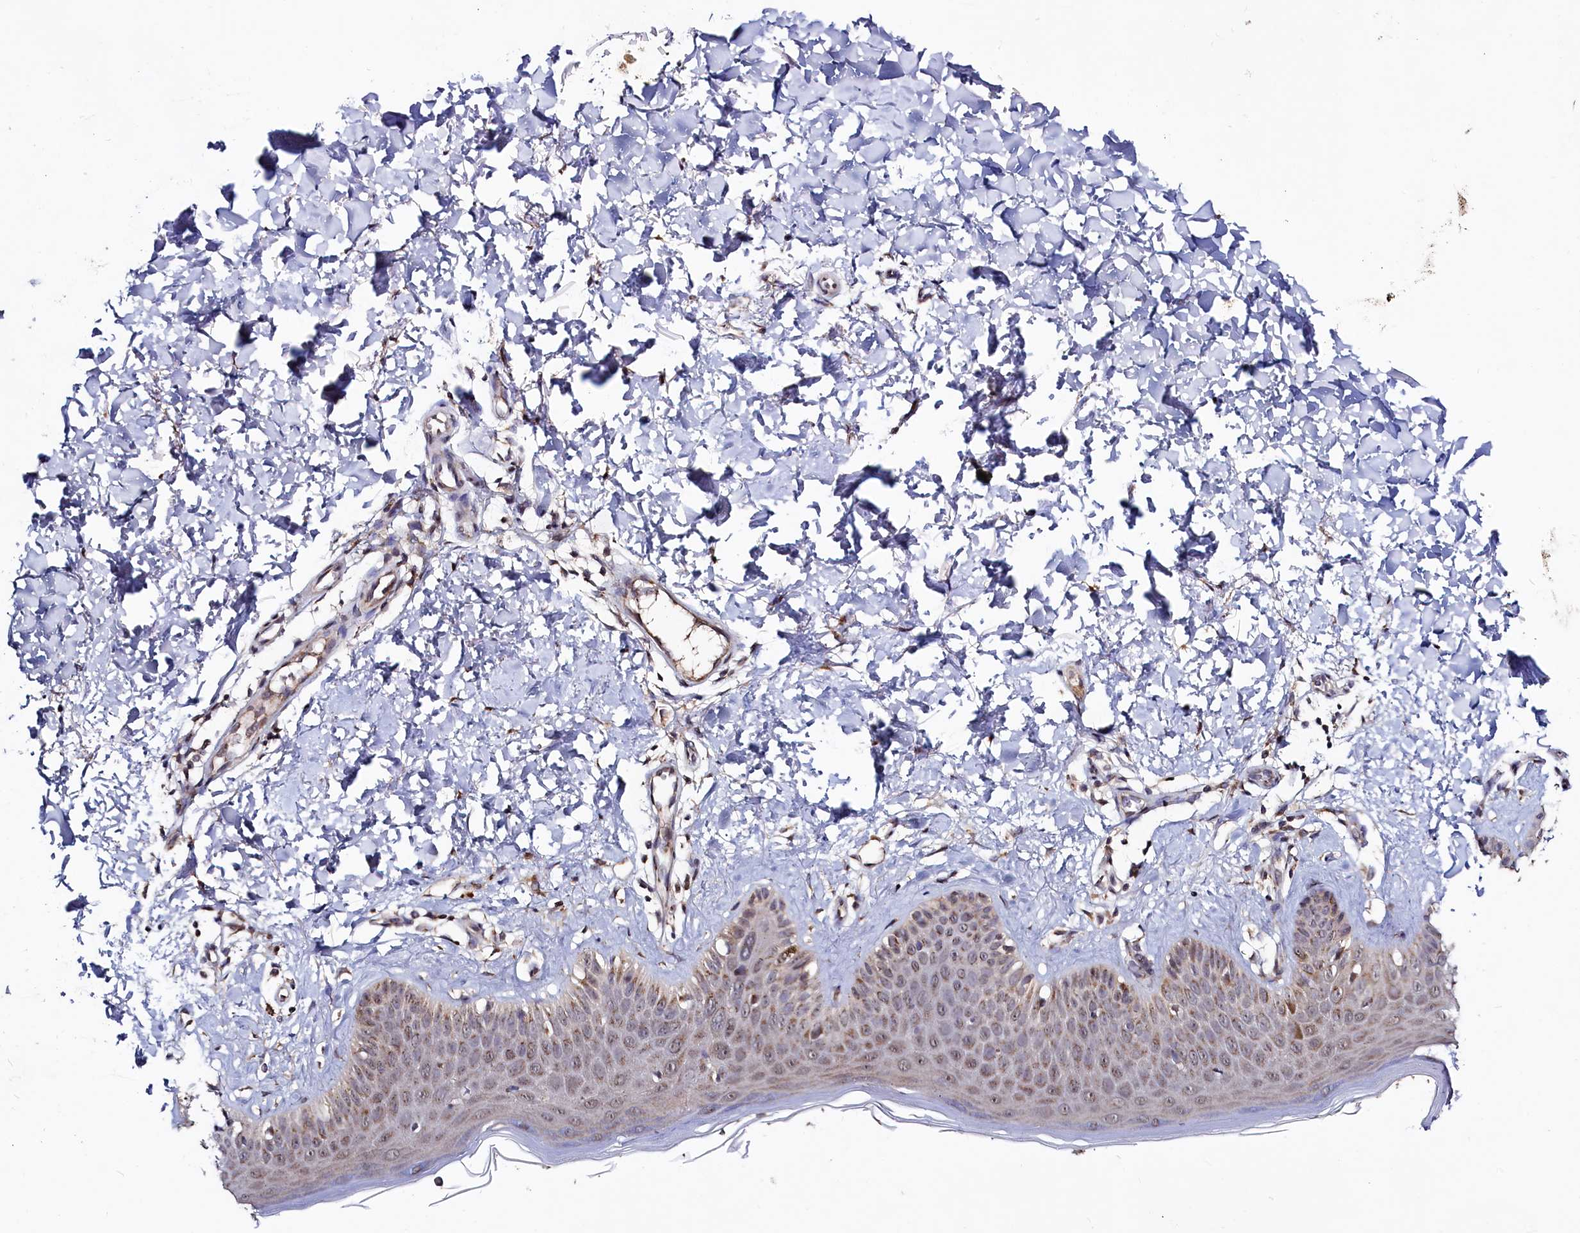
{"staining": {"intensity": "moderate", "quantity": ">75%", "location": "cytoplasmic/membranous"}, "tissue": "skin", "cell_type": "Fibroblasts", "image_type": "normal", "snomed": [{"axis": "morphology", "description": "Normal tissue, NOS"}, {"axis": "topography", "description": "Skin"}], "caption": "IHC of unremarkable skin demonstrates medium levels of moderate cytoplasmic/membranous expression in about >75% of fibroblasts. Using DAB (3,3'-diaminobenzidine) (brown) and hematoxylin (blue) stains, captured at high magnification using brightfield microscopy.", "gene": "SEC24C", "patient": {"sex": "male", "age": 52}}